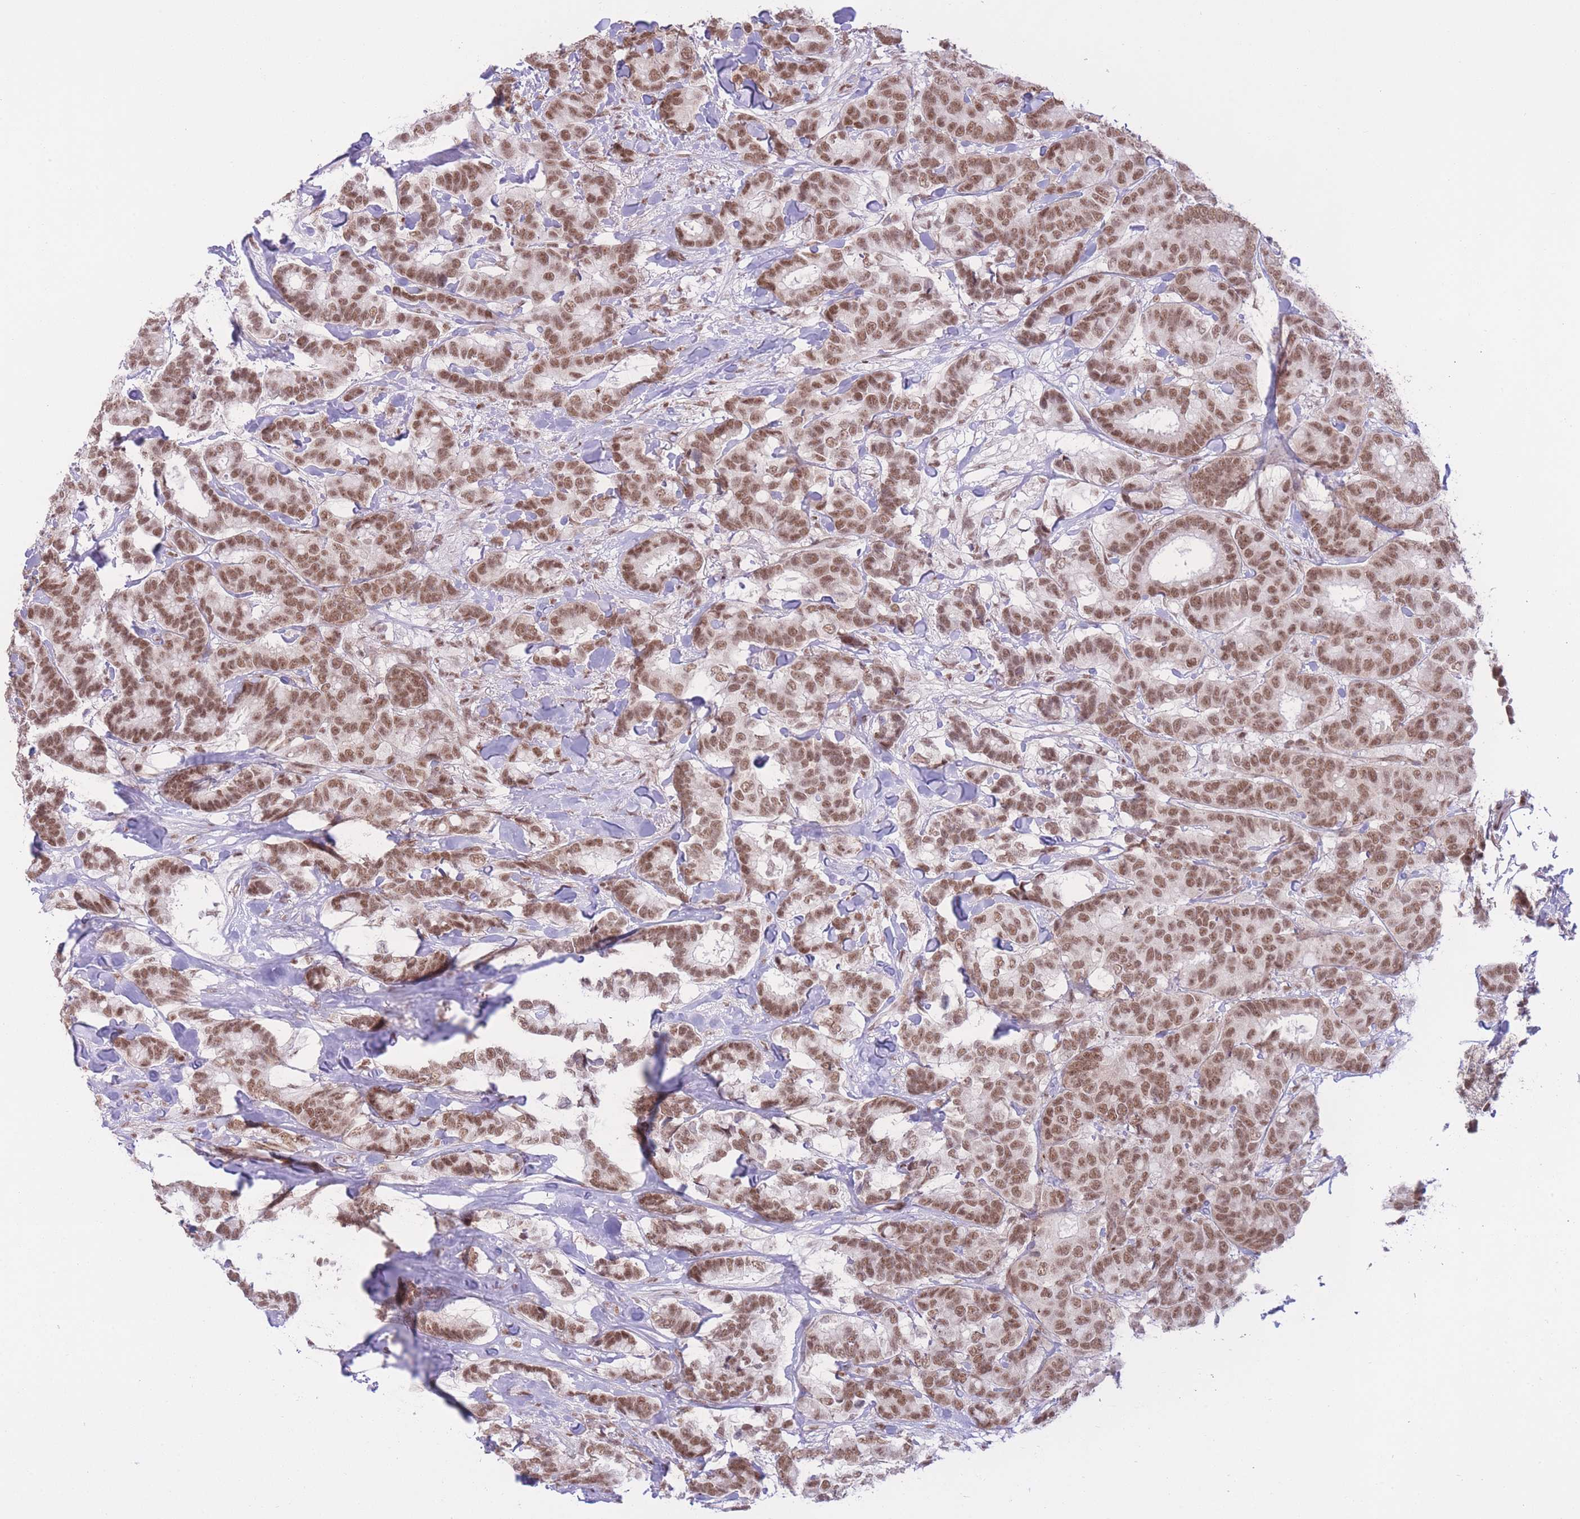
{"staining": {"intensity": "moderate", "quantity": ">75%", "location": "nuclear"}, "tissue": "breast cancer", "cell_type": "Tumor cells", "image_type": "cancer", "snomed": [{"axis": "morphology", "description": "Normal tissue, NOS"}, {"axis": "morphology", "description": "Duct carcinoma"}, {"axis": "topography", "description": "Breast"}], "caption": "An IHC histopathology image of neoplastic tissue is shown. Protein staining in brown labels moderate nuclear positivity in breast intraductal carcinoma within tumor cells.", "gene": "PCIF1", "patient": {"sex": "female", "age": 87}}